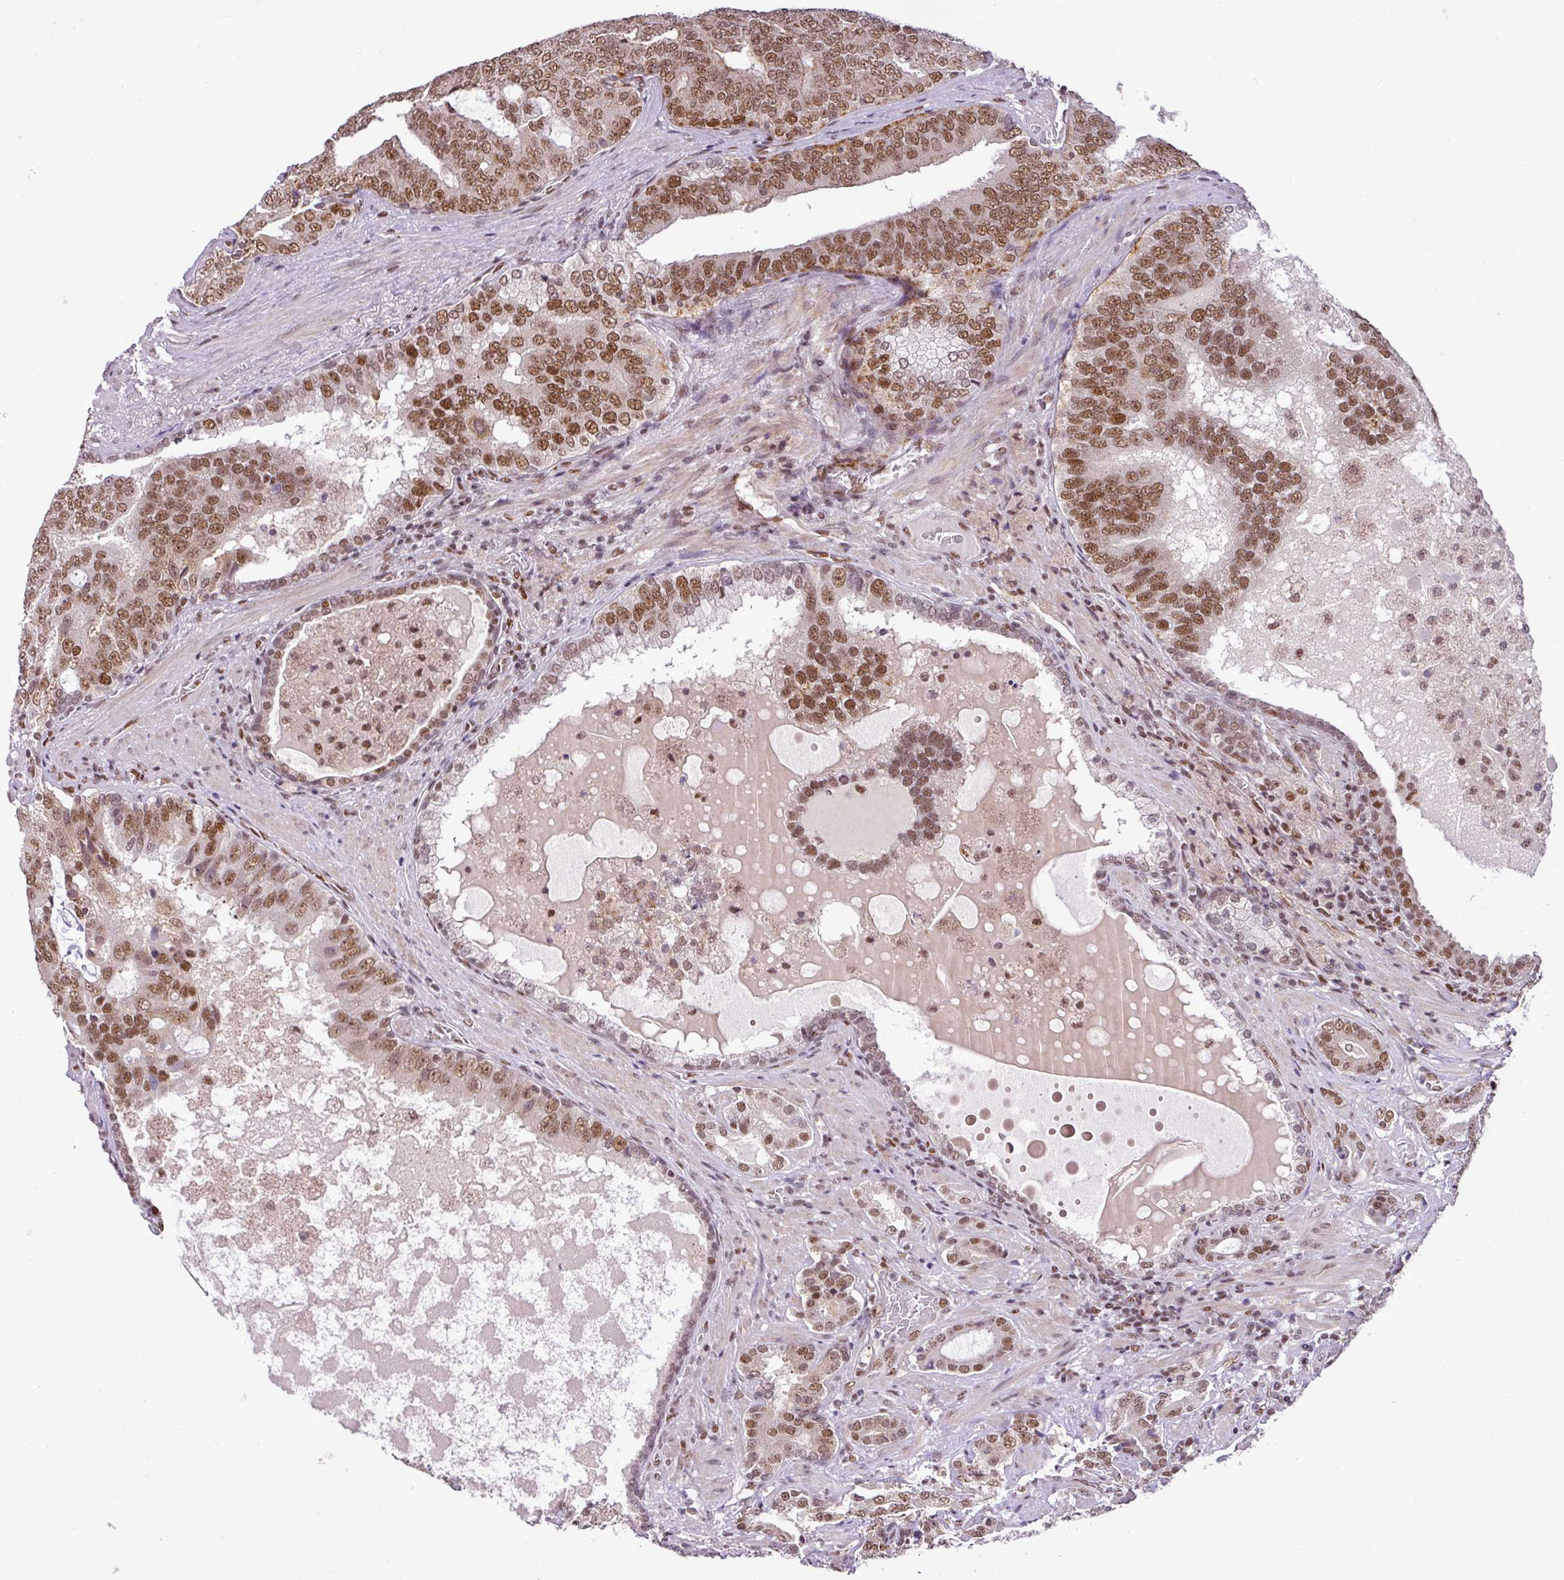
{"staining": {"intensity": "moderate", "quantity": ">75%", "location": "nuclear"}, "tissue": "prostate cancer", "cell_type": "Tumor cells", "image_type": "cancer", "snomed": [{"axis": "morphology", "description": "Adenocarcinoma, High grade"}, {"axis": "topography", "description": "Prostate"}], "caption": "High-power microscopy captured an IHC image of prostate cancer, revealing moderate nuclear staining in approximately >75% of tumor cells. Immunohistochemistry stains the protein of interest in brown and the nuclei are stained blue.", "gene": "PGAP4", "patient": {"sex": "male", "age": 55}}